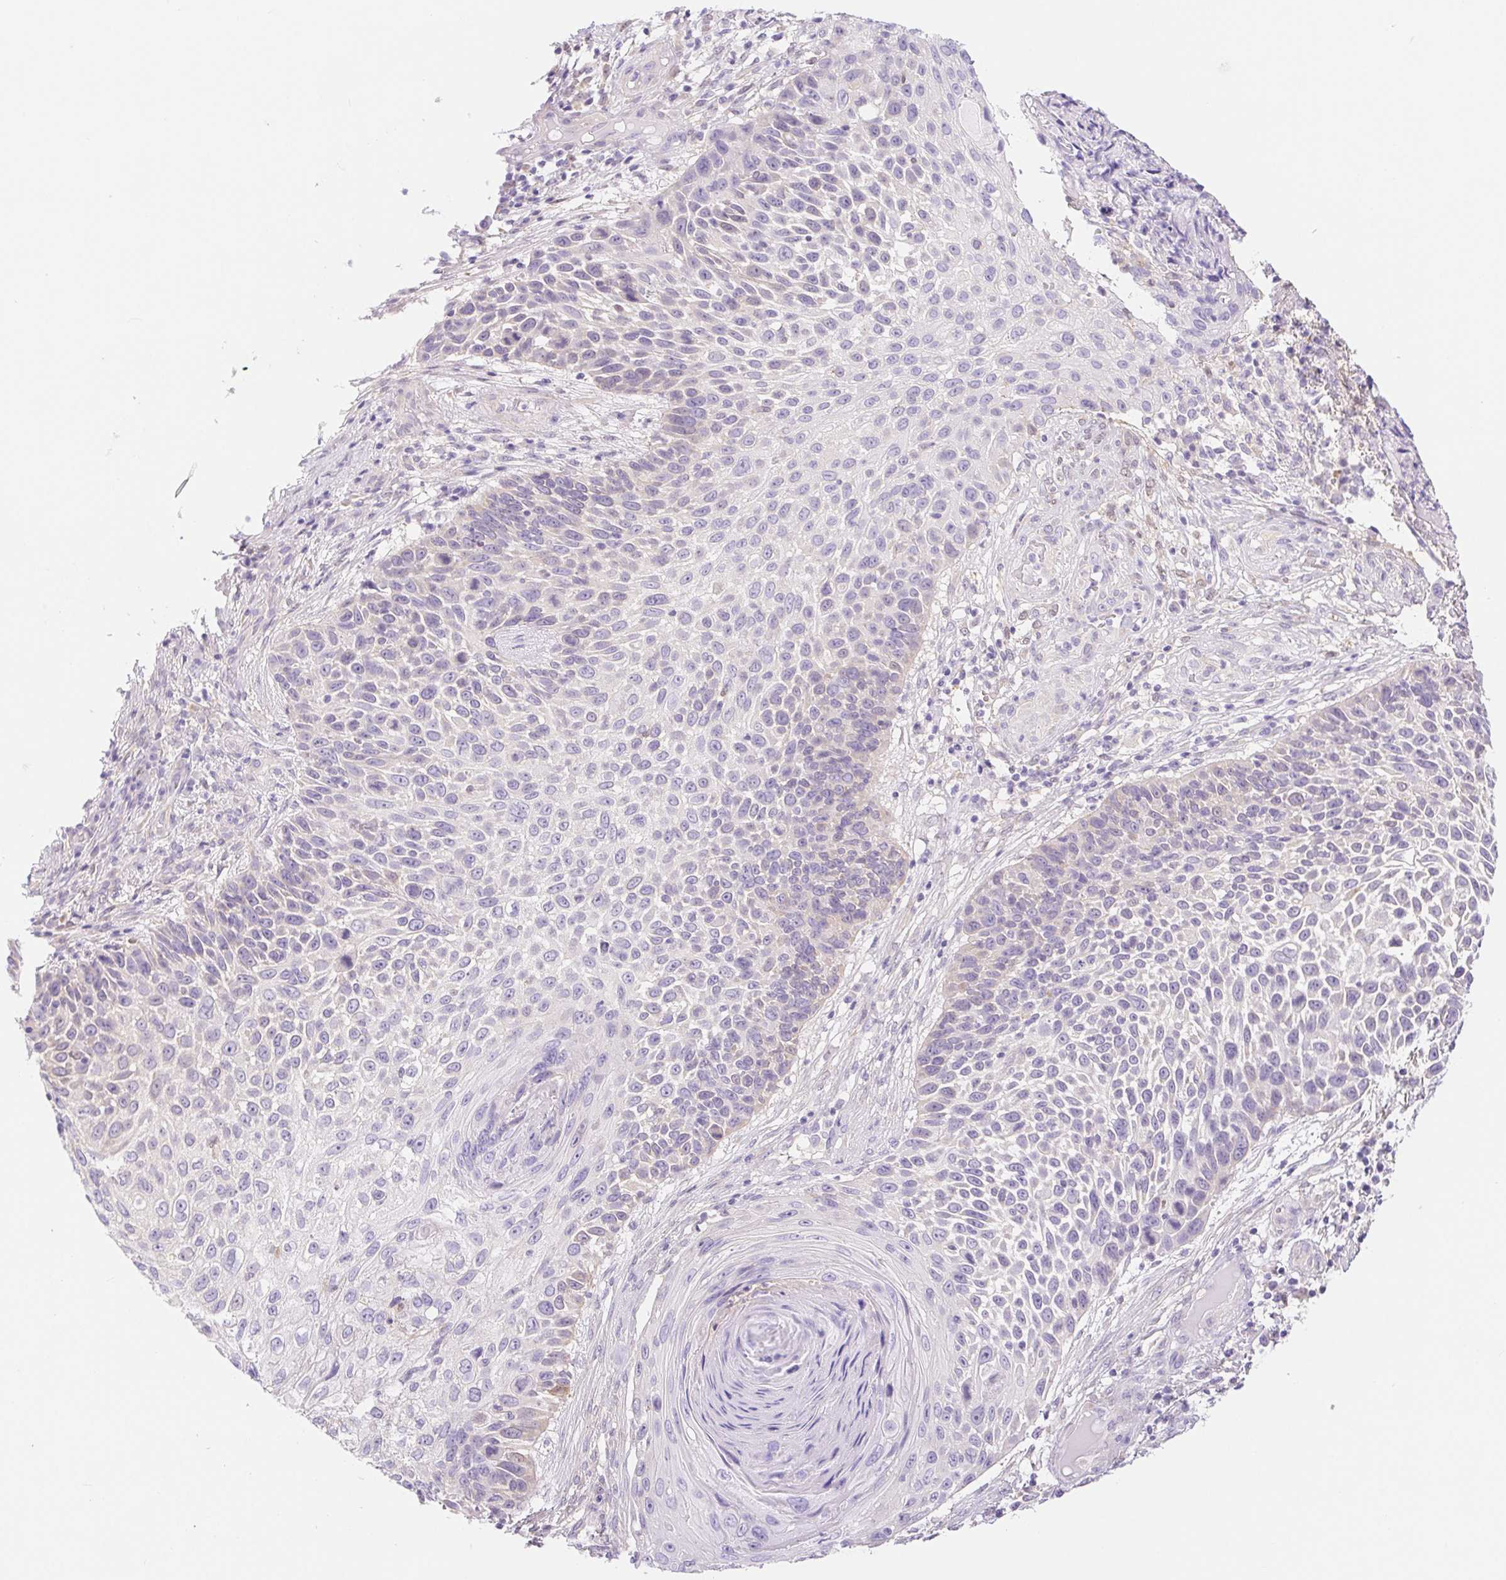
{"staining": {"intensity": "negative", "quantity": "none", "location": "none"}, "tissue": "skin cancer", "cell_type": "Tumor cells", "image_type": "cancer", "snomed": [{"axis": "morphology", "description": "Squamous cell carcinoma, NOS"}, {"axis": "topography", "description": "Skin"}], "caption": "Immunohistochemistry (IHC) of human squamous cell carcinoma (skin) displays no positivity in tumor cells. Nuclei are stained in blue.", "gene": "DYNC2LI1", "patient": {"sex": "male", "age": 92}}